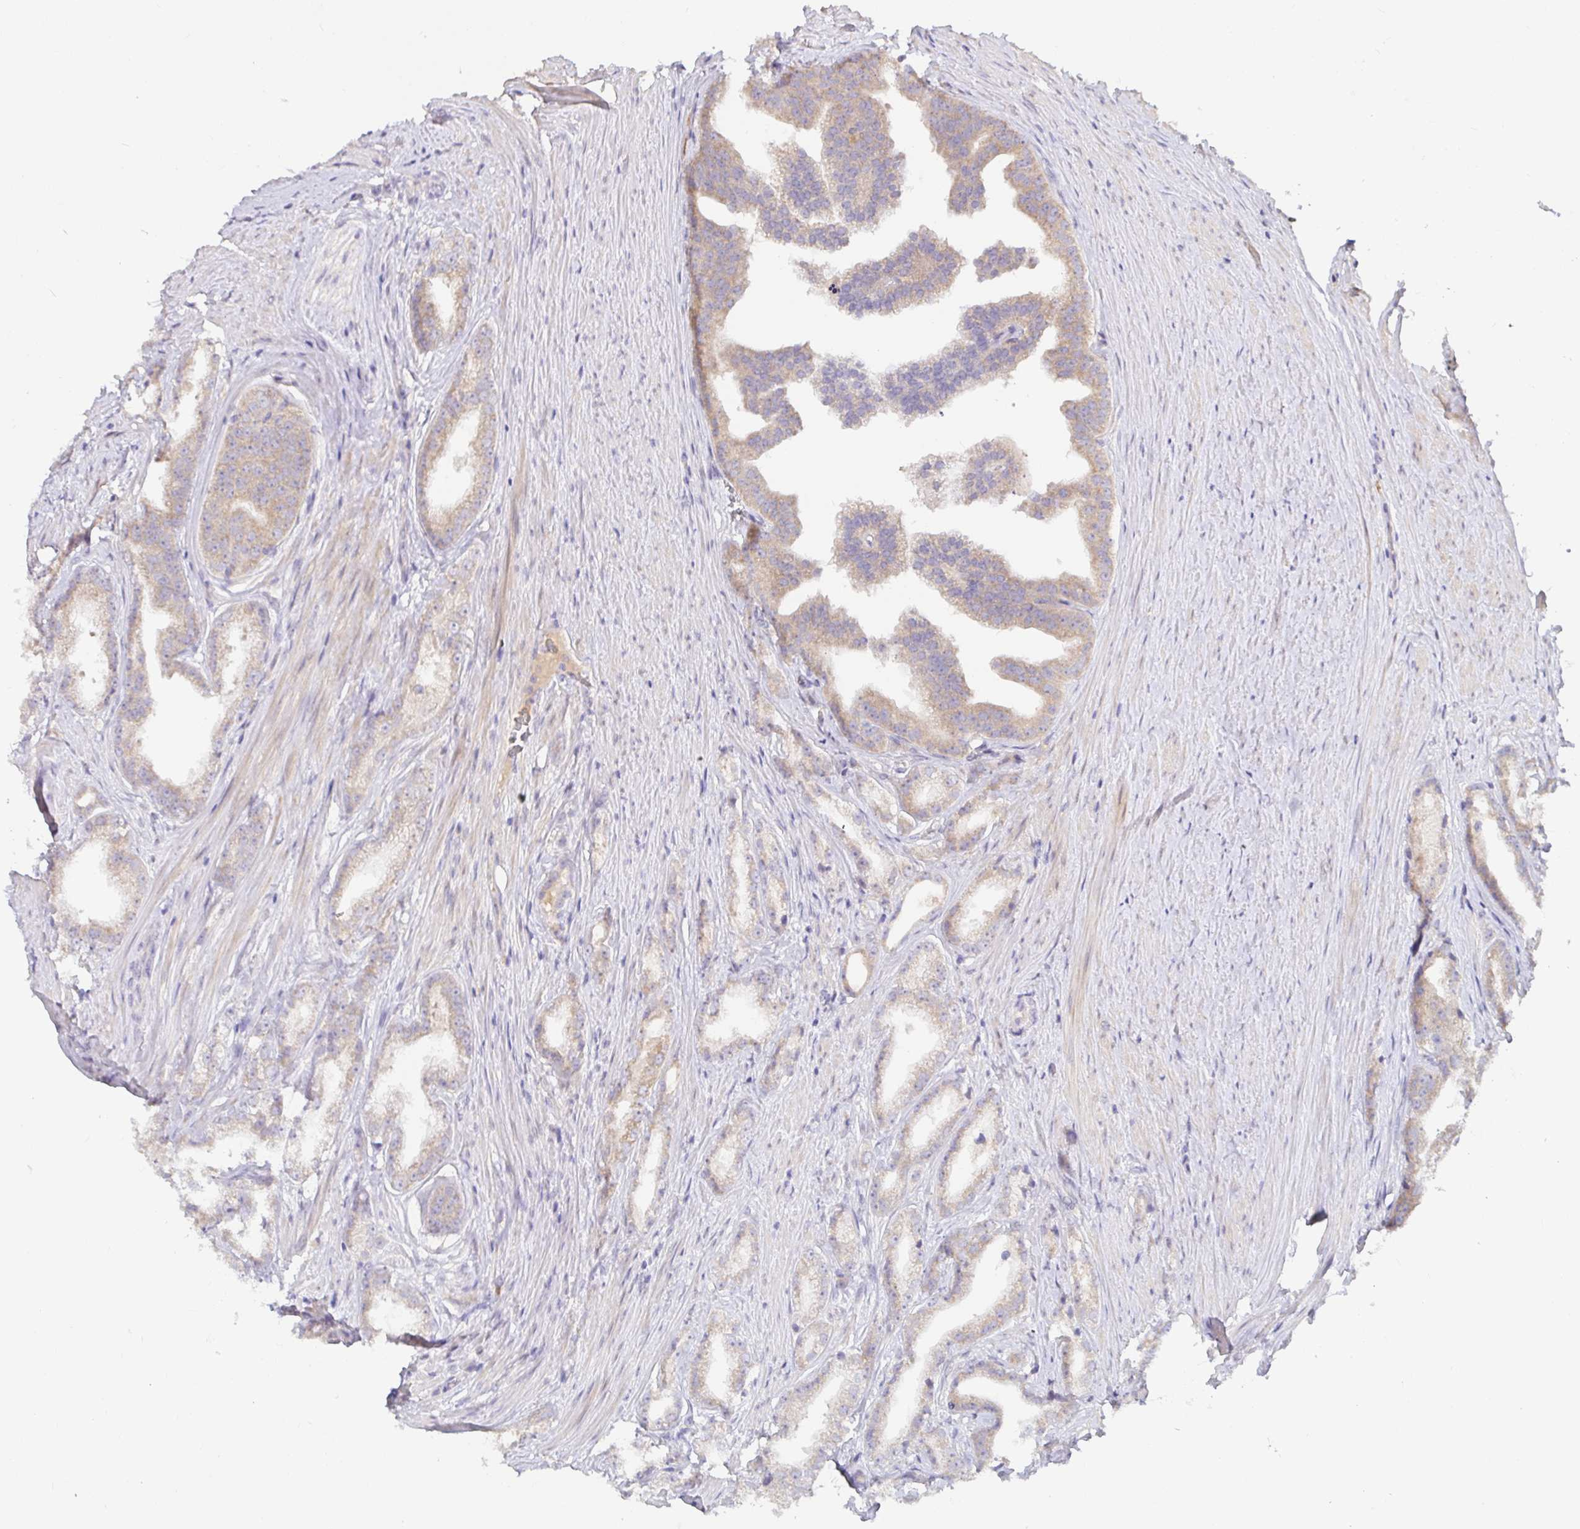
{"staining": {"intensity": "weak", "quantity": ">75%", "location": "cytoplasmic/membranous"}, "tissue": "prostate cancer", "cell_type": "Tumor cells", "image_type": "cancer", "snomed": [{"axis": "morphology", "description": "Adenocarcinoma, Low grade"}, {"axis": "topography", "description": "Prostate"}], "caption": "This photomicrograph exhibits IHC staining of human adenocarcinoma (low-grade) (prostate), with low weak cytoplasmic/membranous expression in about >75% of tumor cells.", "gene": "LARP1", "patient": {"sex": "male", "age": 65}}